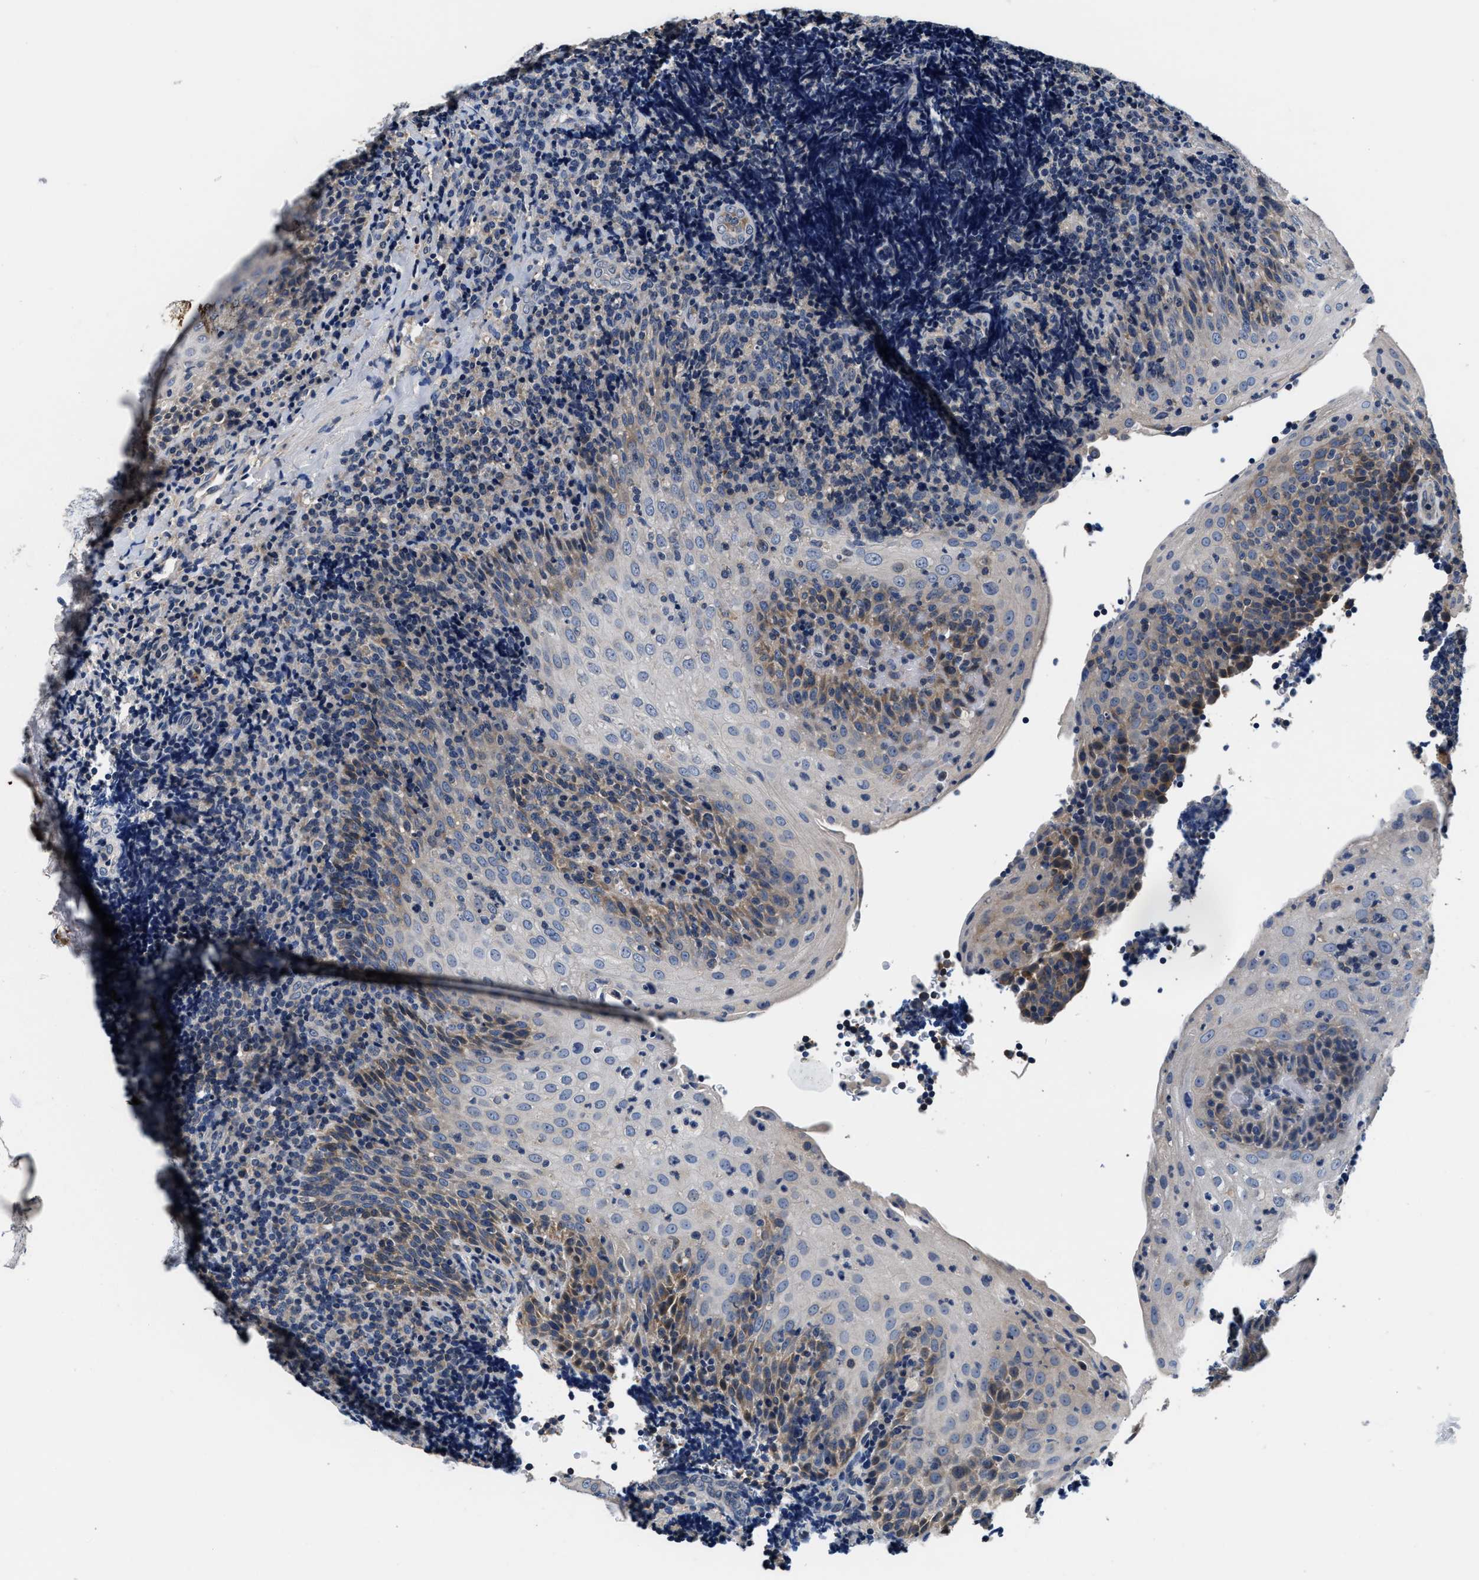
{"staining": {"intensity": "negative", "quantity": "none", "location": "none"}, "tissue": "tonsil", "cell_type": "Germinal center cells", "image_type": "normal", "snomed": [{"axis": "morphology", "description": "Normal tissue, NOS"}, {"axis": "topography", "description": "Tonsil"}], "caption": "Protein analysis of normal tonsil exhibits no significant expression in germinal center cells.", "gene": "ANKIB1", "patient": {"sex": "male", "age": 37}}